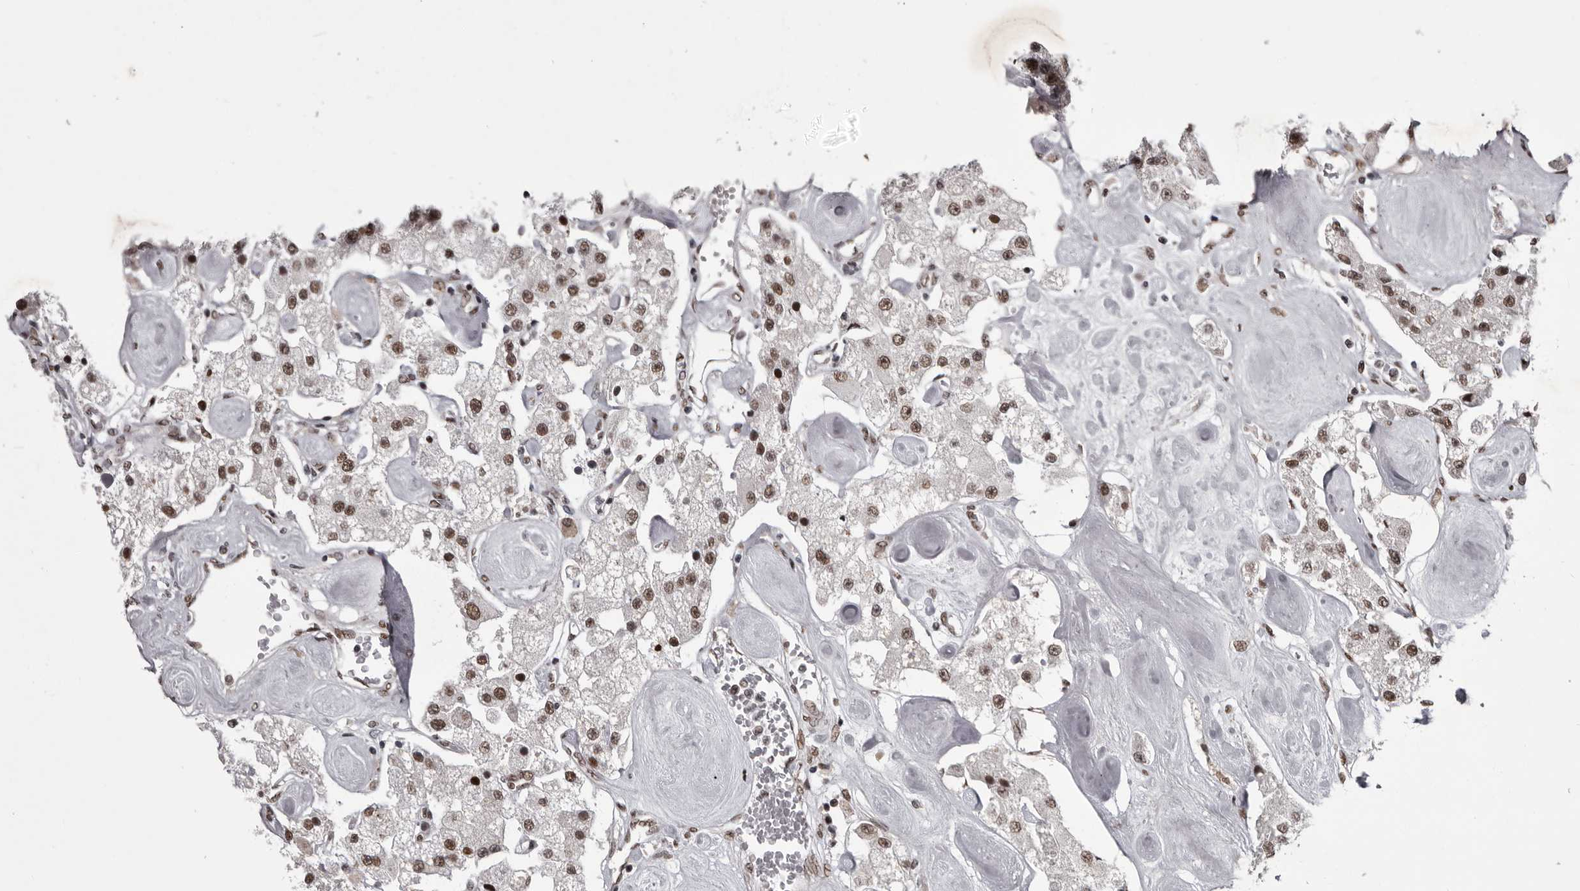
{"staining": {"intensity": "moderate", "quantity": ">75%", "location": "nuclear"}, "tissue": "carcinoid", "cell_type": "Tumor cells", "image_type": "cancer", "snomed": [{"axis": "morphology", "description": "Carcinoid, malignant, NOS"}, {"axis": "topography", "description": "Pancreas"}], "caption": "The image reveals immunohistochemical staining of carcinoid. There is moderate nuclear positivity is present in about >75% of tumor cells.", "gene": "NUMA1", "patient": {"sex": "male", "age": 41}}